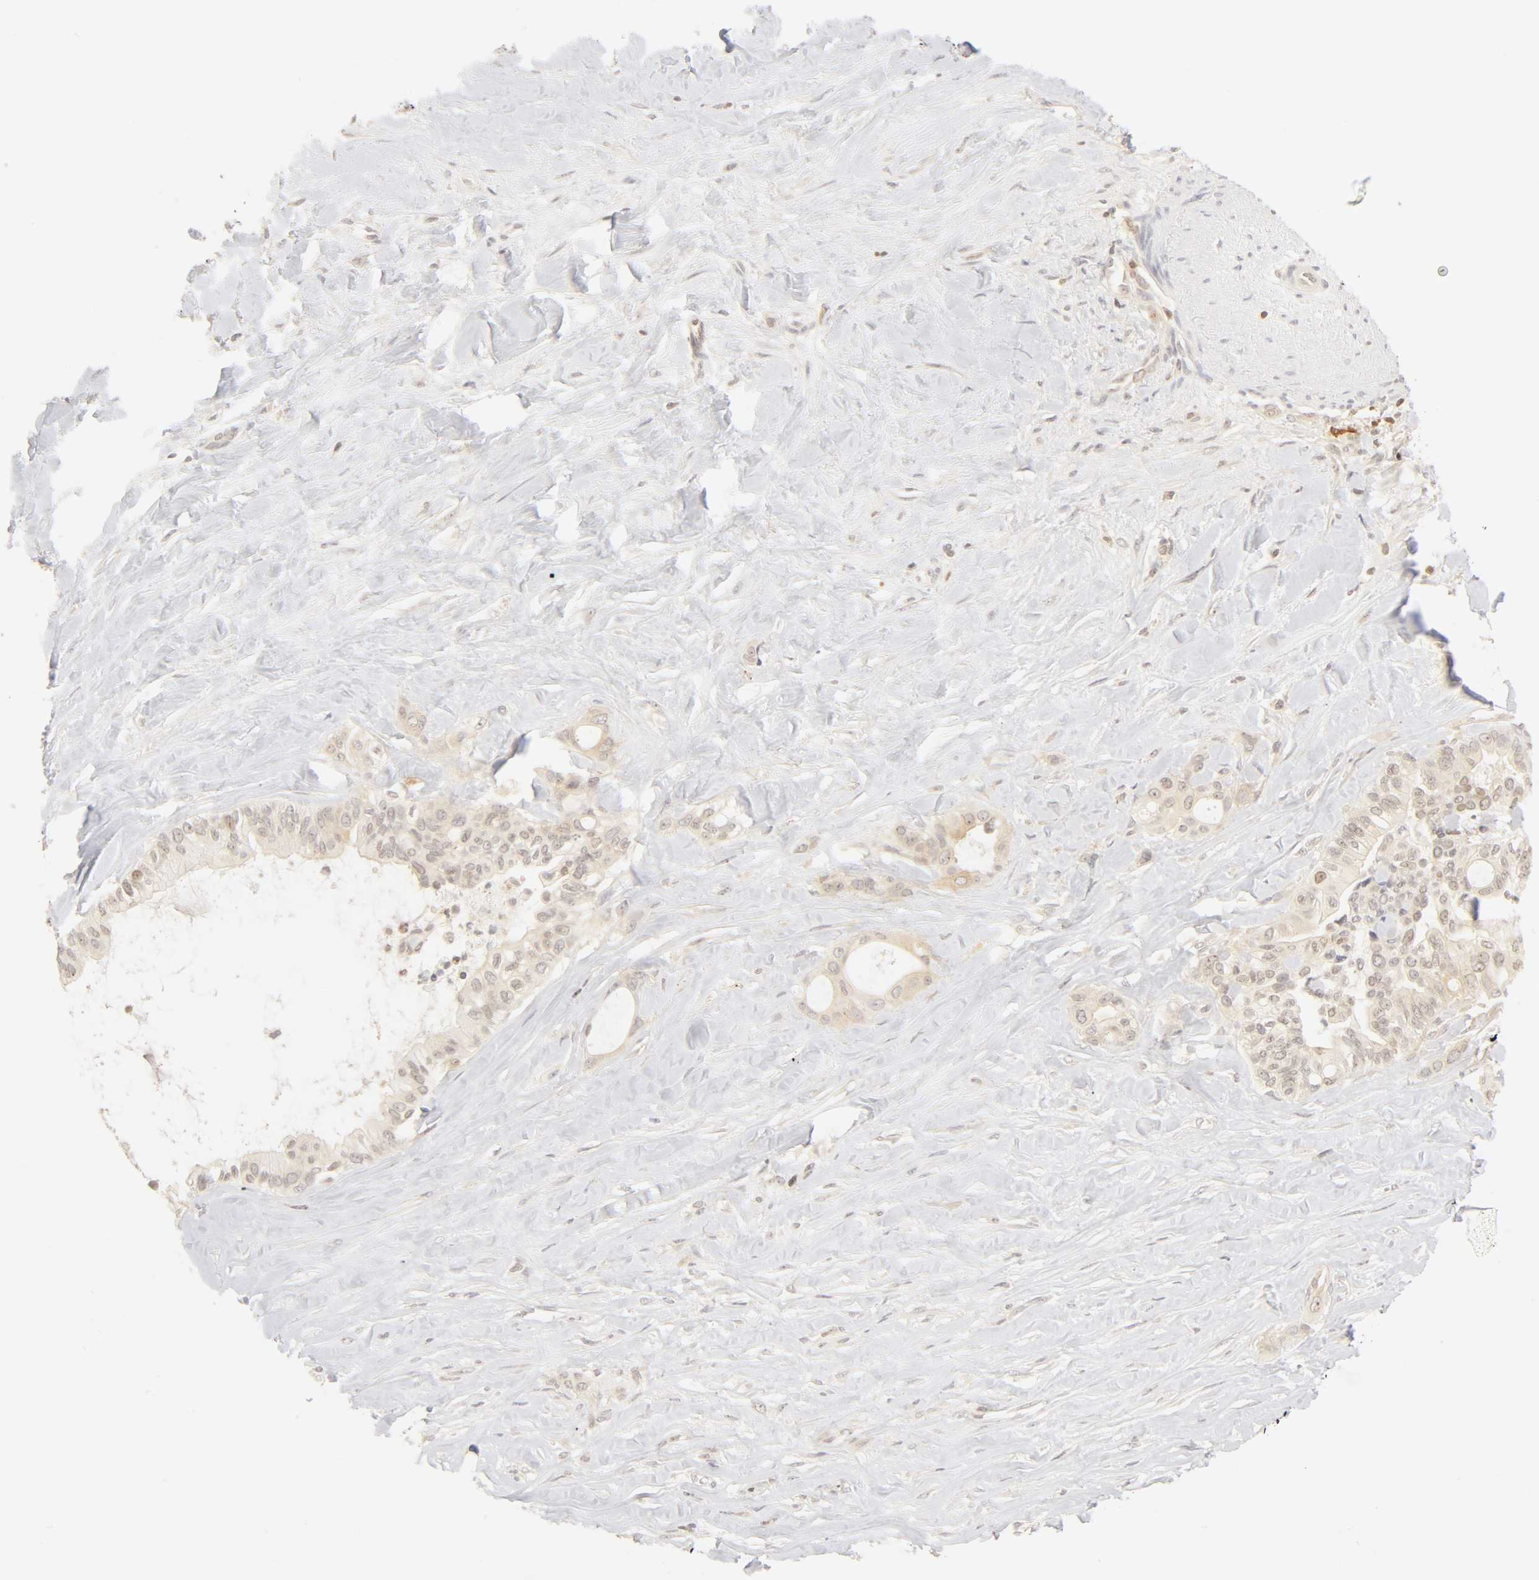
{"staining": {"intensity": "weak", "quantity": "25%-75%", "location": "cytoplasmic/membranous"}, "tissue": "liver cancer", "cell_type": "Tumor cells", "image_type": "cancer", "snomed": [{"axis": "morphology", "description": "Cholangiocarcinoma"}, {"axis": "topography", "description": "Liver"}], "caption": "Liver cholangiocarcinoma stained with IHC shows weak cytoplasmic/membranous expression in about 25%-75% of tumor cells.", "gene": "KIF2A", "patient": {"sex": "female", "age": 67}}